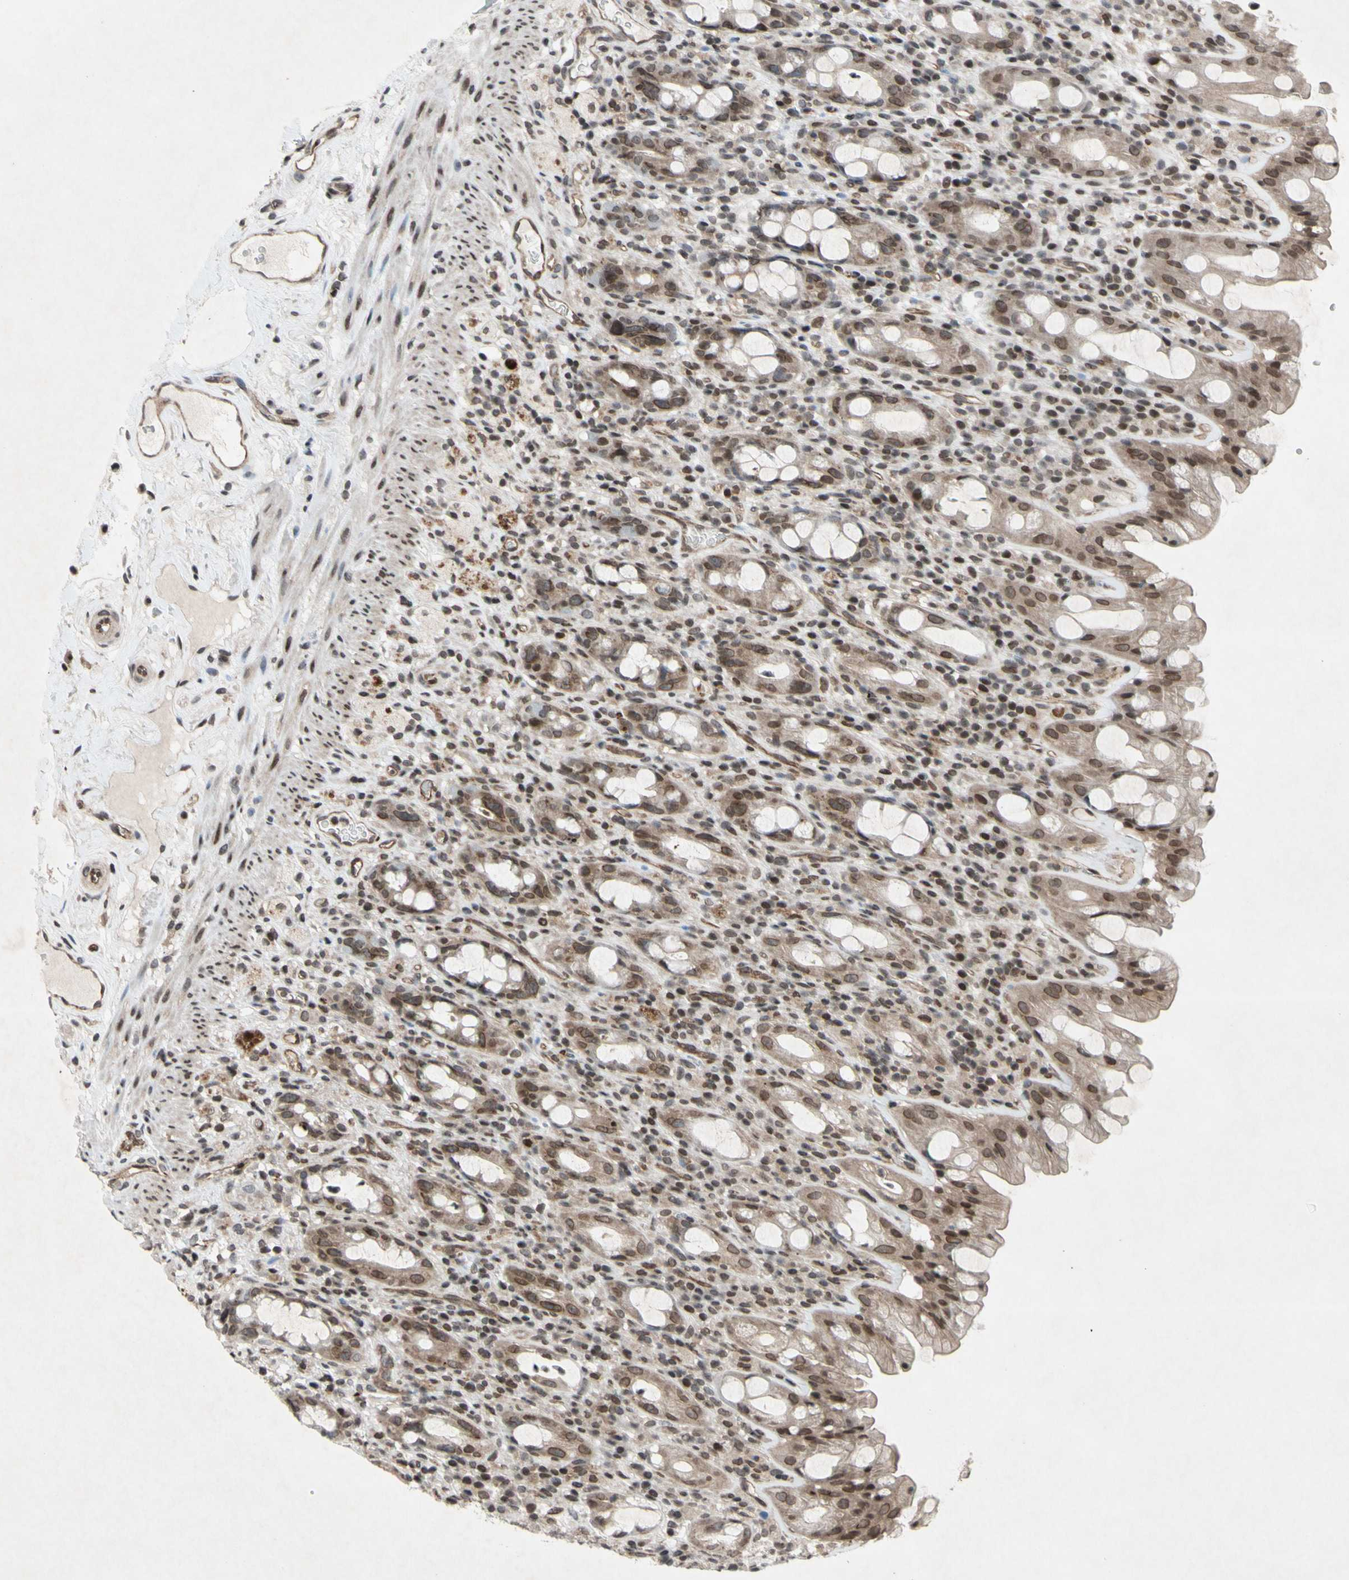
{"staining": {"intensity": "moderate", "quantity": "25%-75%", "location": "cytoplasmic/membranous,nuclear"}, "tissue": "rectum", "cell_type": "Glandular cells", "image_type": "normal", "snomed": [{"axis": "morphology", "description": "Normal tissue, NOS"}, {"axis": "topography", "description": "Rectum"}], "caption": "Rectum stained with DAB (3,3'-diaminobenzidine) immunohistochemistry exhibits medium levels of moderate cytoplasmic/membranous,nuclear expression in about 25%-75% of glandular cells. The staining is performed using DAB (3,3'-diaminobenzidine) brown chromogen to label protein expression. The nuclei are counter-stained blue using hematoxylin.", "gene": "XPO1", "patient": {"sex": "male", "age": 44}}